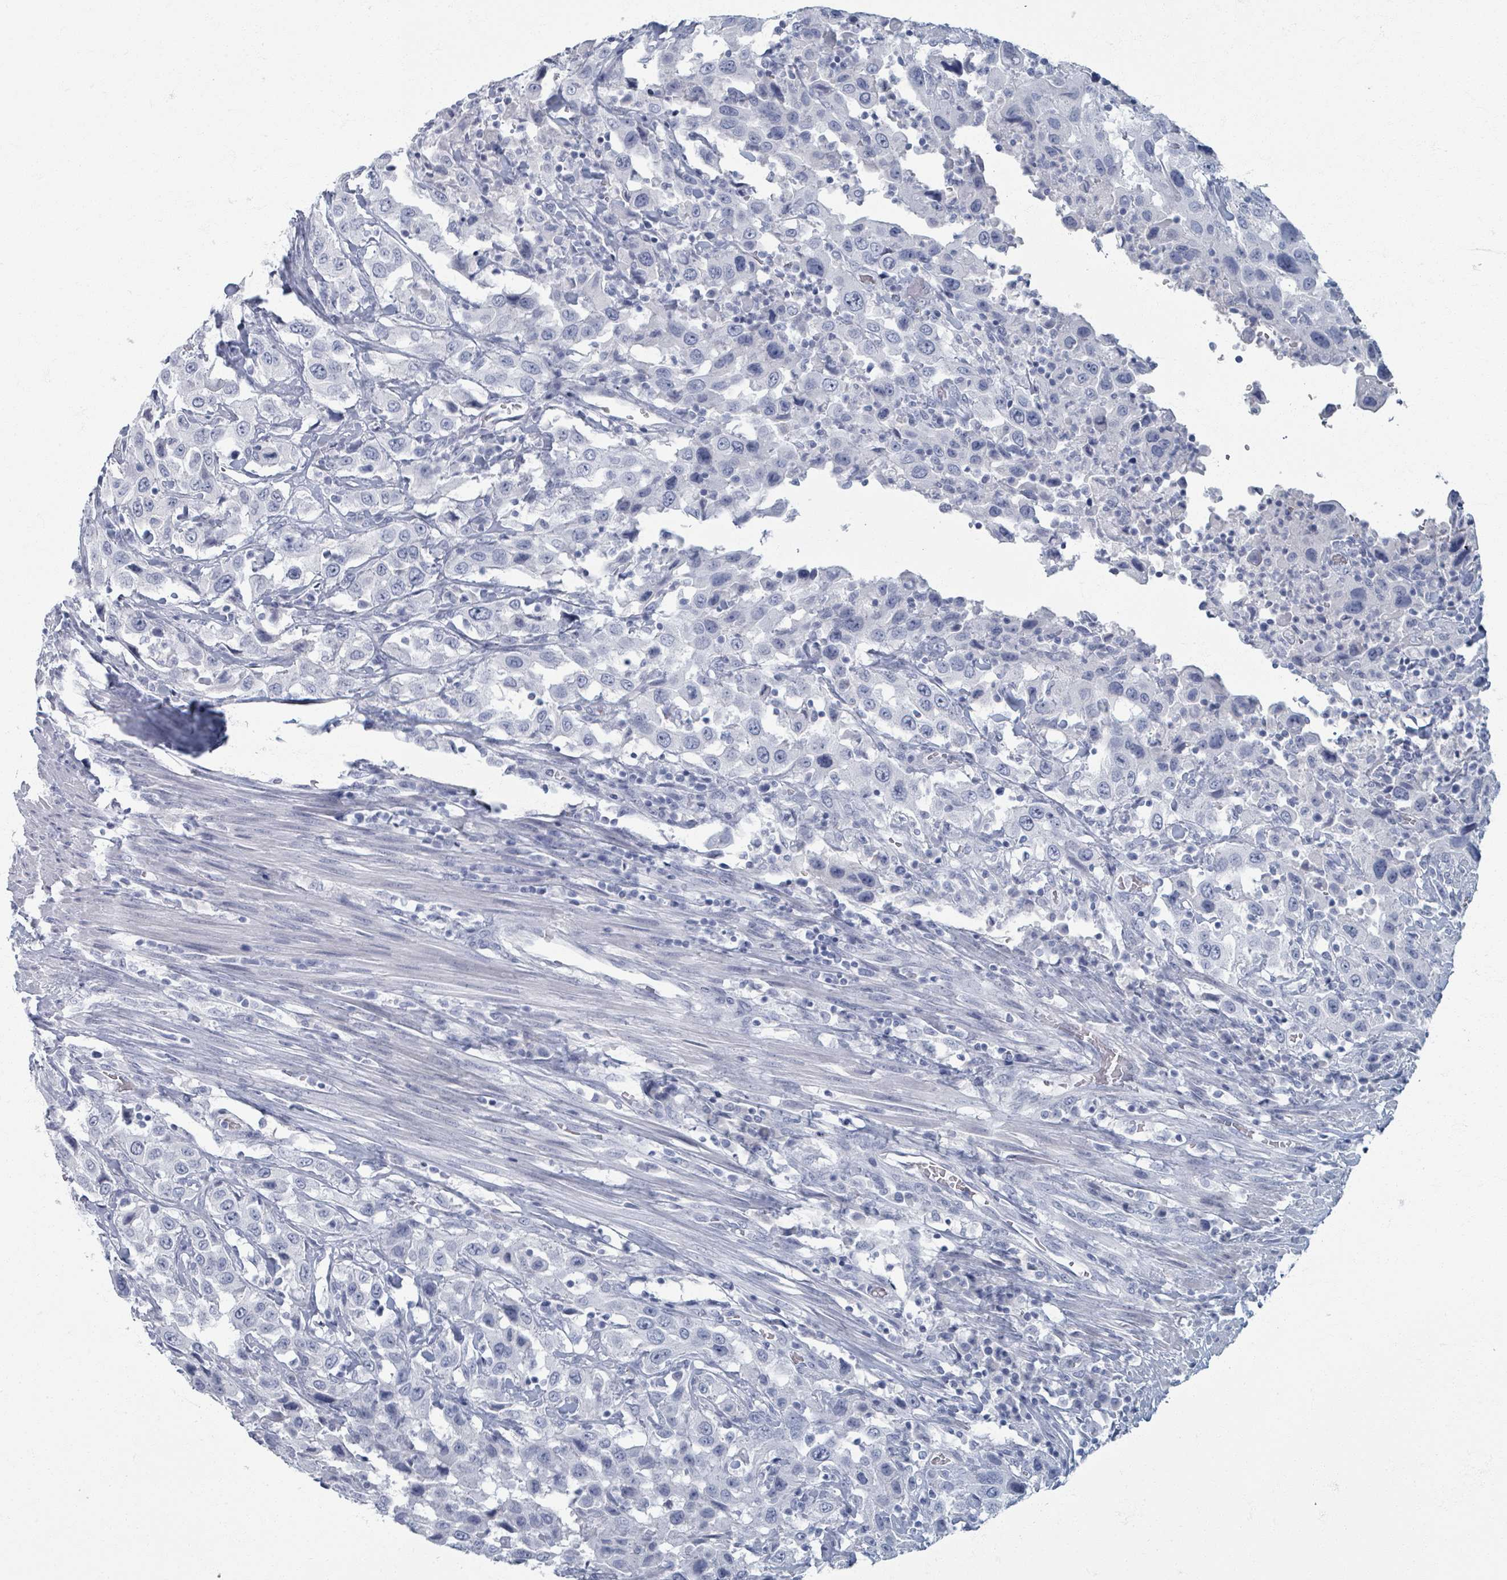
{"staining": {"intensity": "negative", "quantity": "none", "location": "none"}, "tissue": "urothelial cancer", "cell_type": "Tumor cells", "image_type": "cancer", "snomed": [{"axis": "morphology", "description": "Urothelial carcinoma, High grade"}, {"axis": "topography", "description": "Urinary bladder"}], "caption": "High magnification brightfield microscopy of urothelial carcinoma (high-grade) stained with DAB (3,3'-diaminobenzidine) (brown) and counterstained with hematoxylin (blue): tumor cells show no significant staining.", "gene": "TAS2R1", "patient": {"sex": "male", "age": 61}}